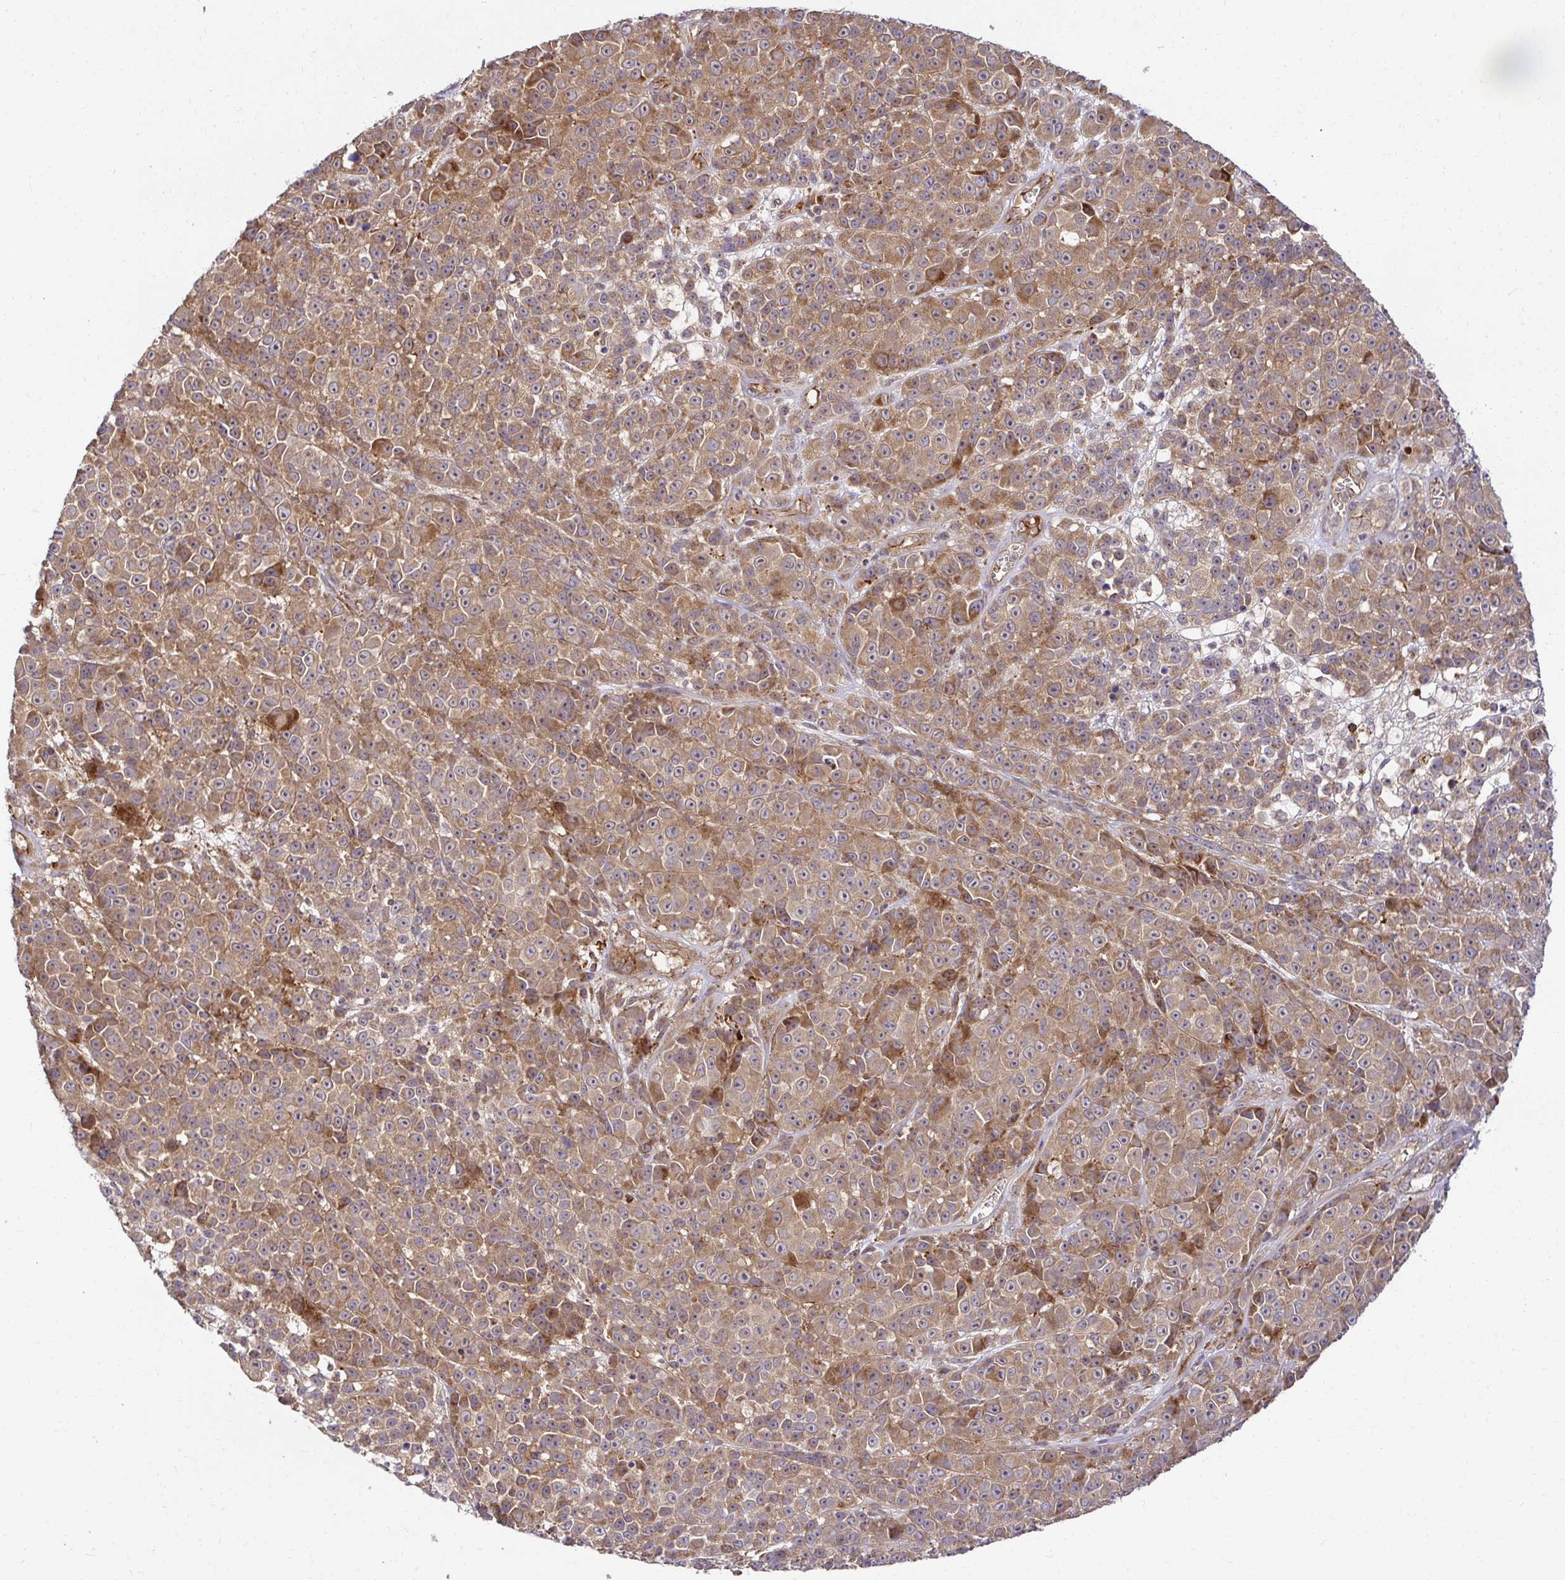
{"staining": {"intensity": "weak", "quantity": ">75%", "location": "cytoplasmic/membranous"}, "tissue": "melanoma", "cell_type": "Tumor cells", "image_type": "cancer", "snomed": [{"axis": "morphology", "description": "Malignant melanoma, NOS"}, {"axis": "topography", "description": "Skin"}, {"axis": "topography", "description": "Skin of back"}], "caption": "Malignant melanoma stained with a protein marker shows weak staining in tumor cells.", "gene": "PSMA4", "patient": {"sex": "male", "age": 91}}